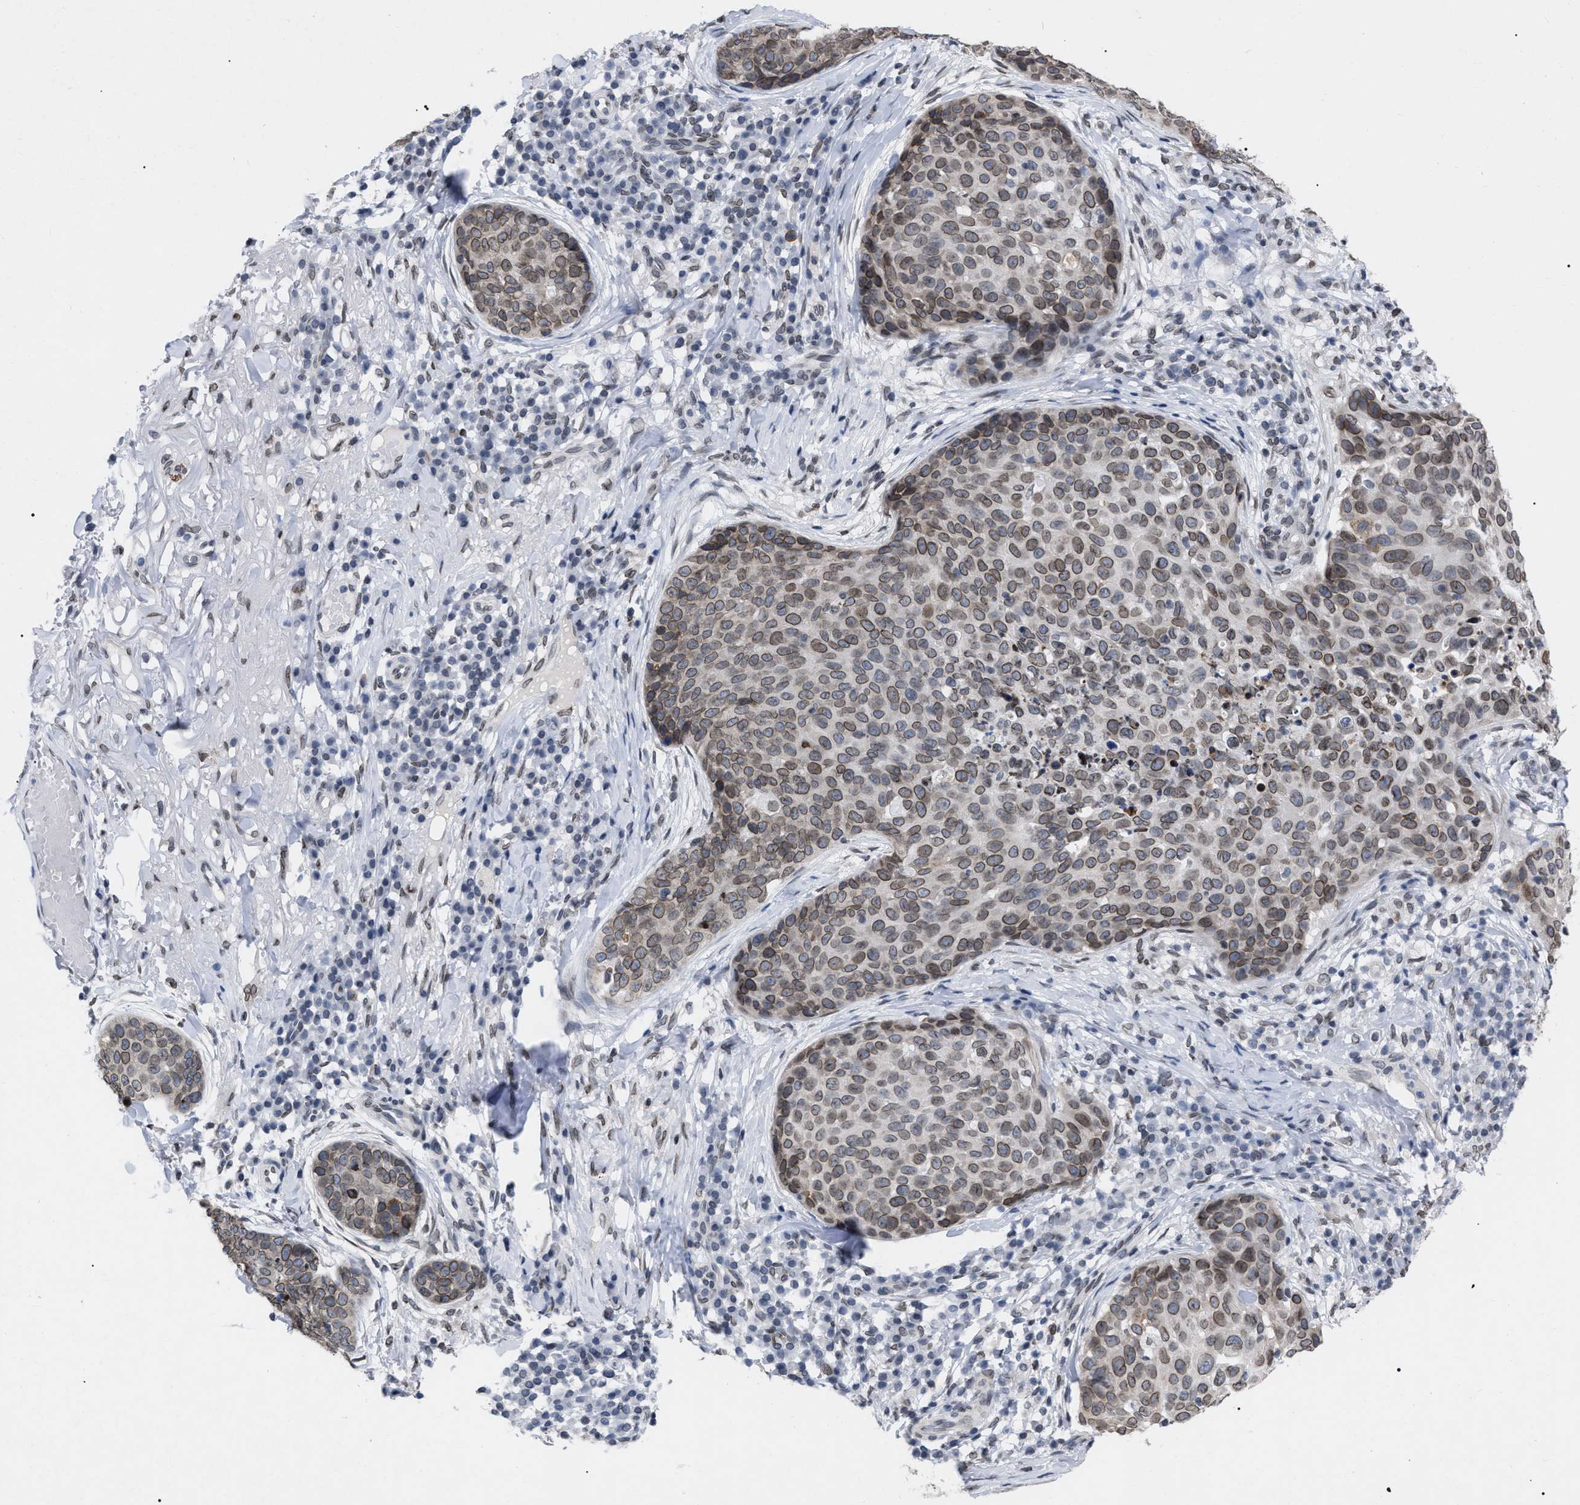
{"staining": {"intensity": "moderate", "quantity": ">75%", "location": "cytoplasmic/membranous,nuclear"}, "tissue": "skin cancer", "cell_type": "Tumor cells", "image_type": "cancer", "snomed": [{"axis": "morphology", "description": "Squamous cell carcinoma in situ, NOS"}, {"axis": "morphology", "description": "Squamous cell carcinoma, NOS"}, {"axis": "topography", "description": "Skin"}], "caption": "Protein expression analysis of human skin cancer reveals moderate cytoplasmic/membranous and nuclear staining in approximately >75% of tumor cells. (DAB (3,3'-diaminobenzidine) = brown stain, brightfield microscopy at high magnification).", "gene": "TPR", "patient": {"sex": "male", "age": 93}}